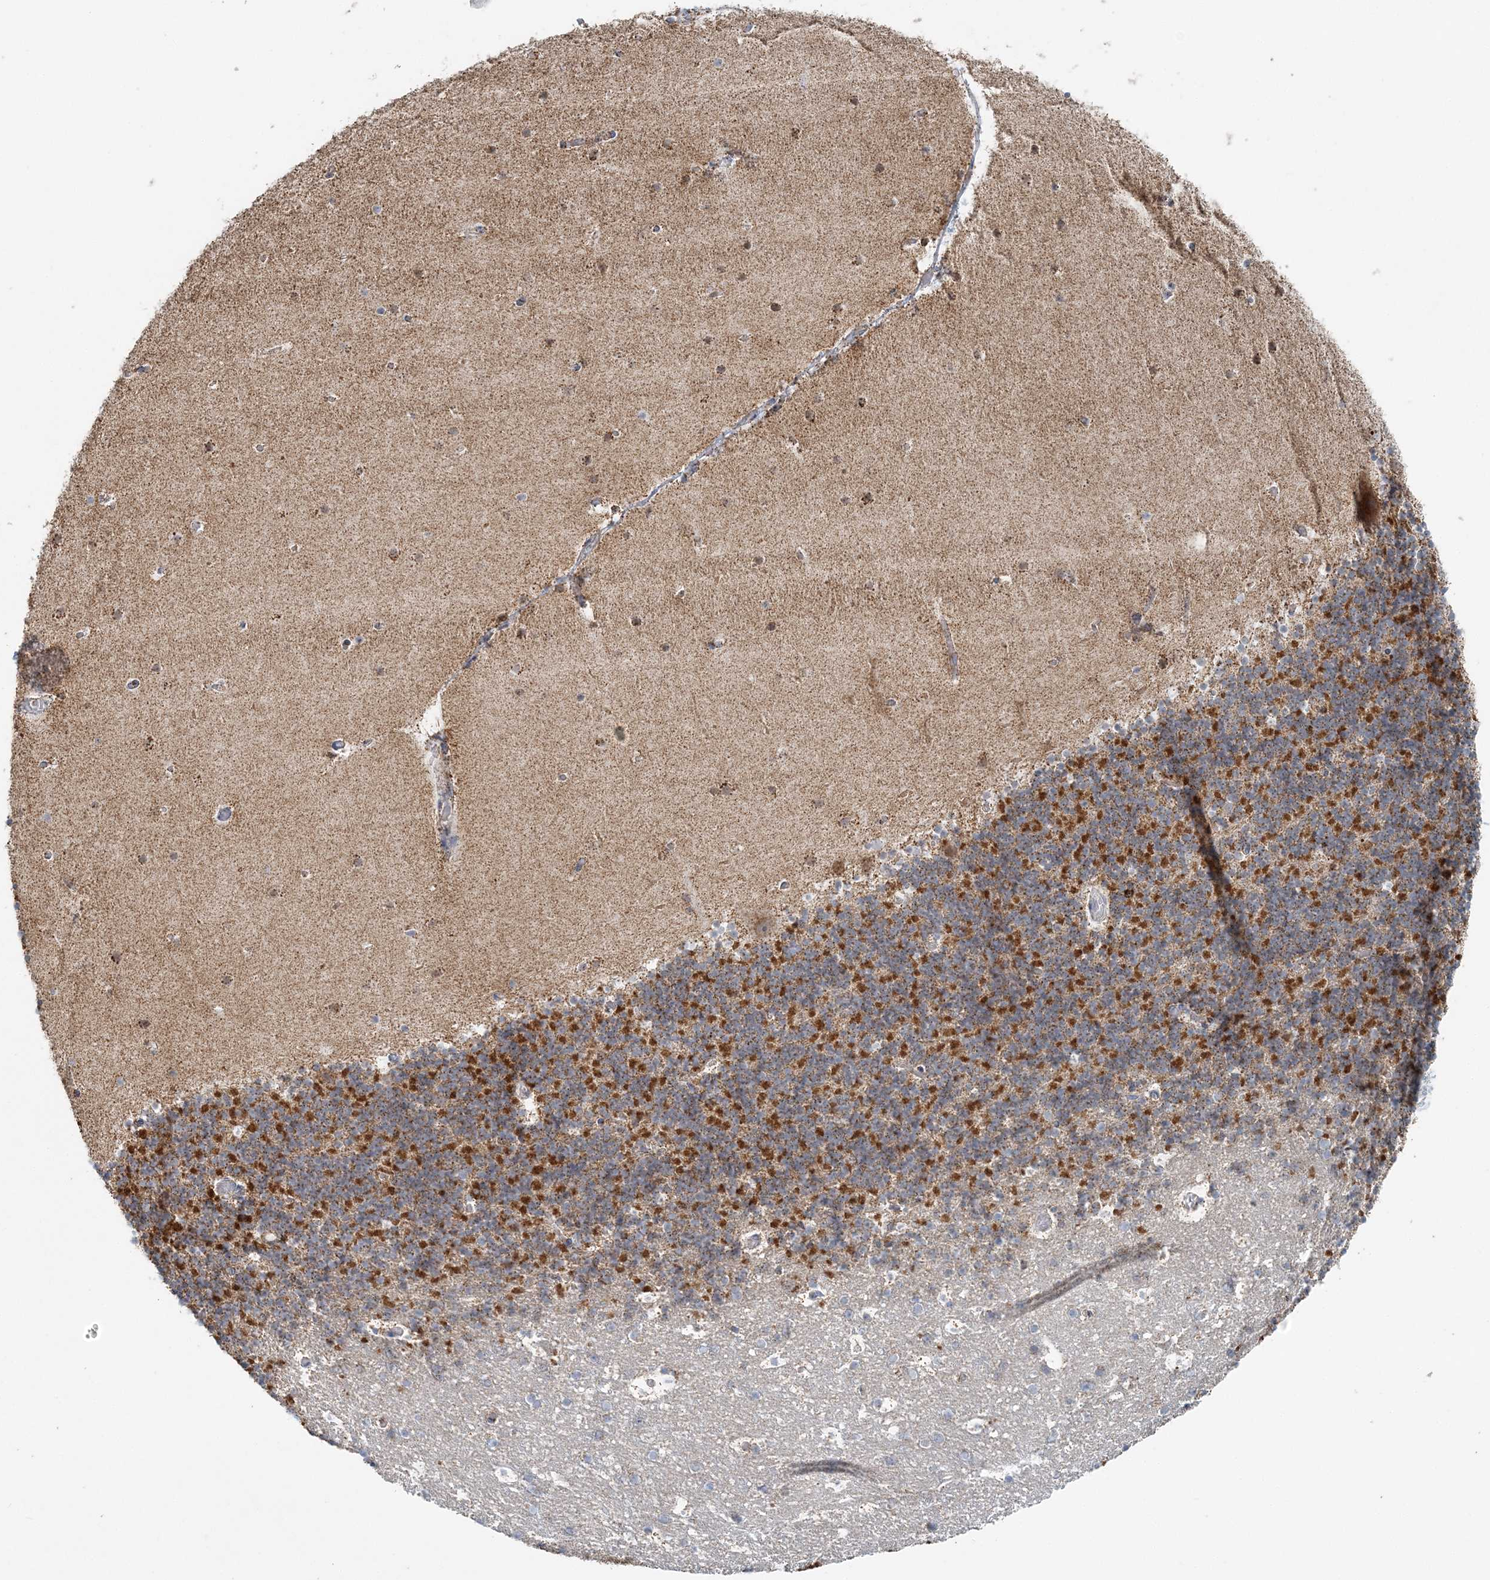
{"staining": {"intensity": "strong", "quantity": "25%-75%", "location": "cytoplasmic/membranous"}, "tissue": "cerebellum", "cell_type": "Cells in granular layer", "image_type": "normal", "snomed": [{"axis": "morphology", "description": "Normal tissue, NOS"}, {"axis": "topography", "description": "Cerebellum"}], "caption": "Human cerebellum stained with a brown dye exhibits strong cytoplasmic/membranous positive positivity in about 25%-75% of cells in granular layer.", "gene": "PCCB", "patient": {"sex": "male", "age": 57}}